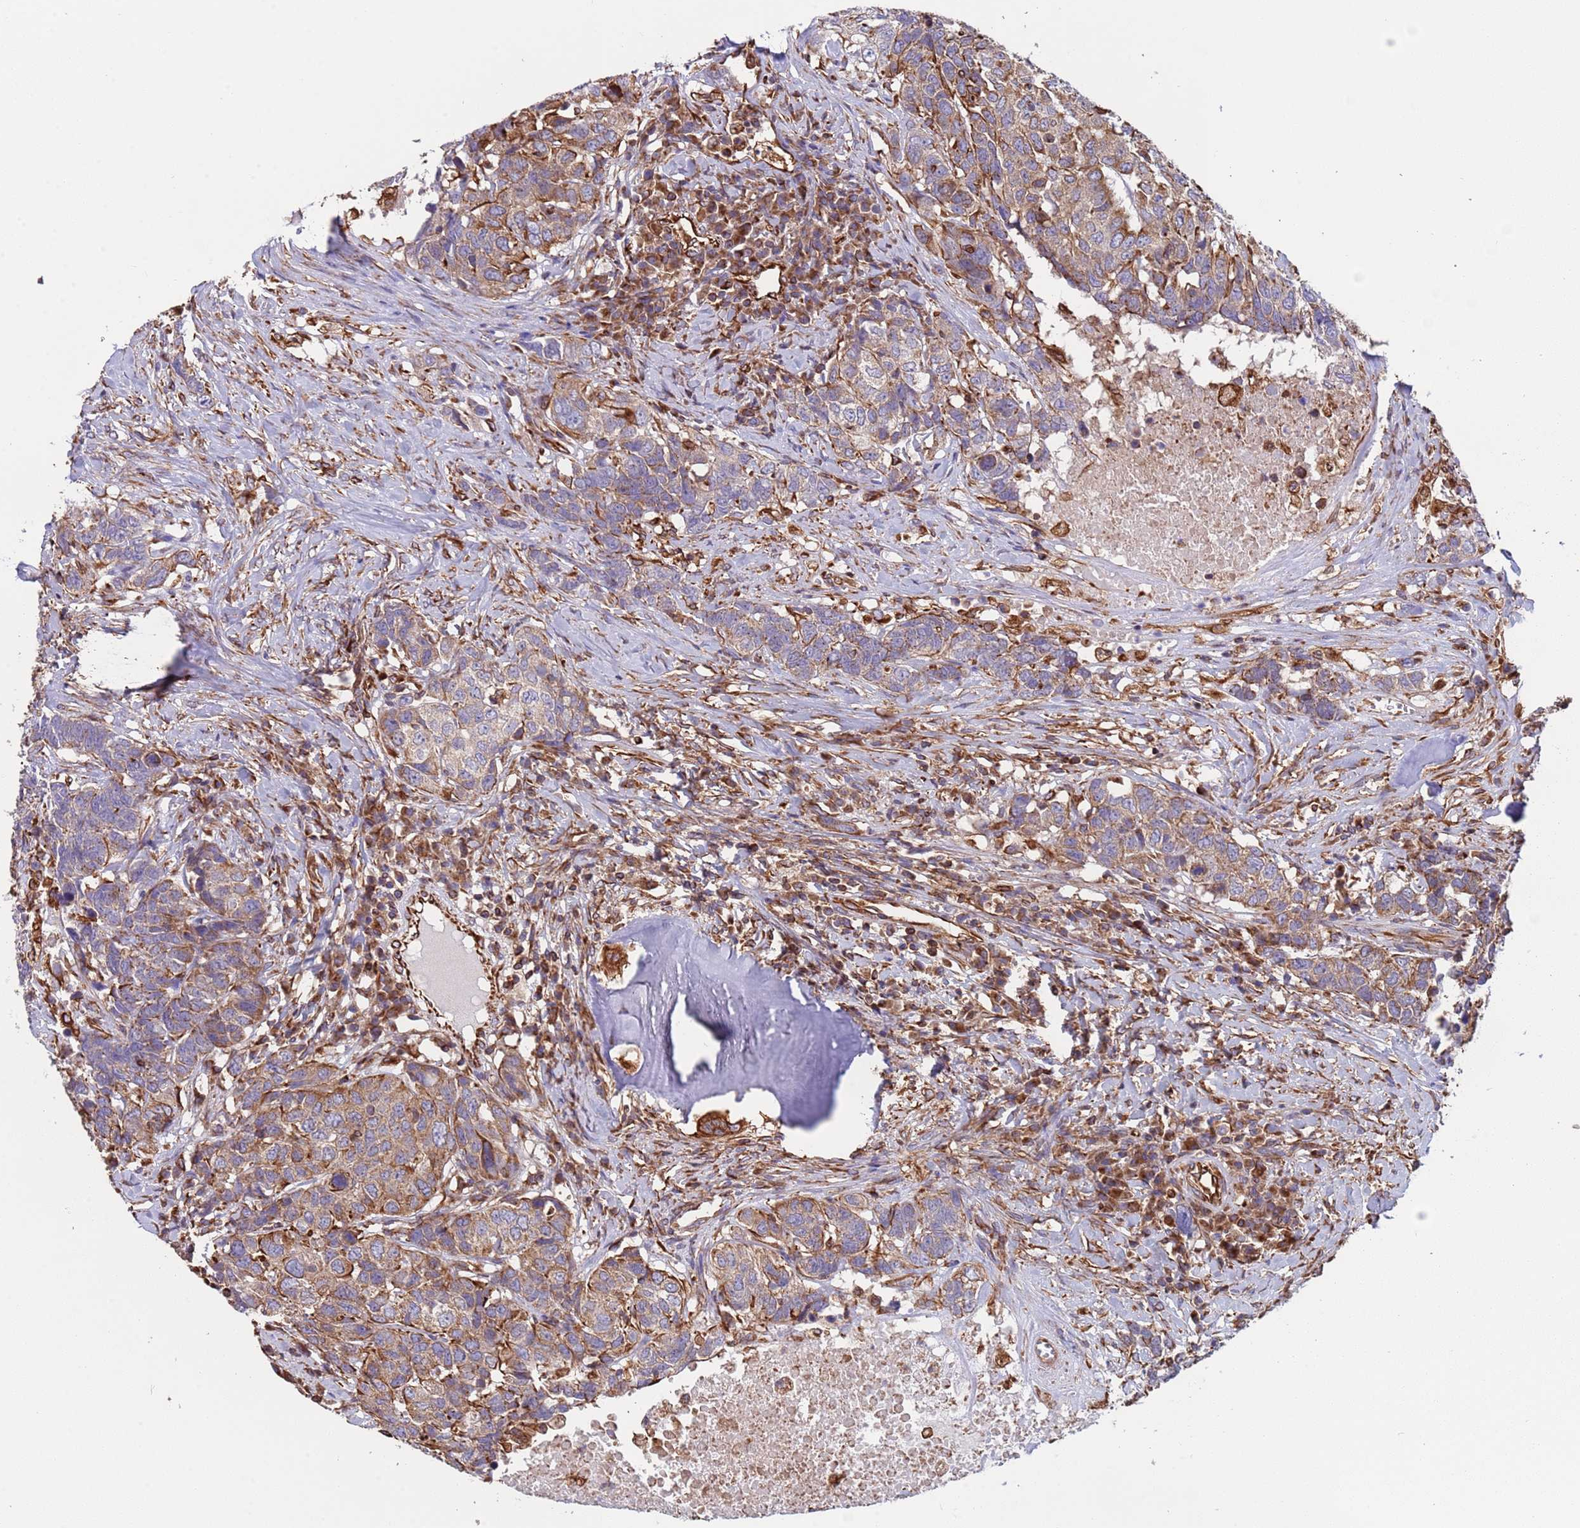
{"staining": {"intensity": "moderate", "quantity": ">75%", "location": "cytoplasmic/membranous"}, "tissue": "head and neck cancer", "cell_type": "Tumor cells", "image_type": "cancer", "snomed": [{"axis": "morphology", "description": "Squamous cell carcinoma, NOS"}, {"axis": "topography", "description": "Head-Neck"}], "caption": "The immunohistochemical stain shows moderate cytoplasmic/membranous expression in tumor cells of head and neck cancer (squamous cell carcinoma) tissue. The staining is performed using DAB brown chromogen to label protein expression. The nuclei are counter-stained blue using hematoxylin.", "gene": "NUDT12", "patient": {"sex": "male", "age": 66}}